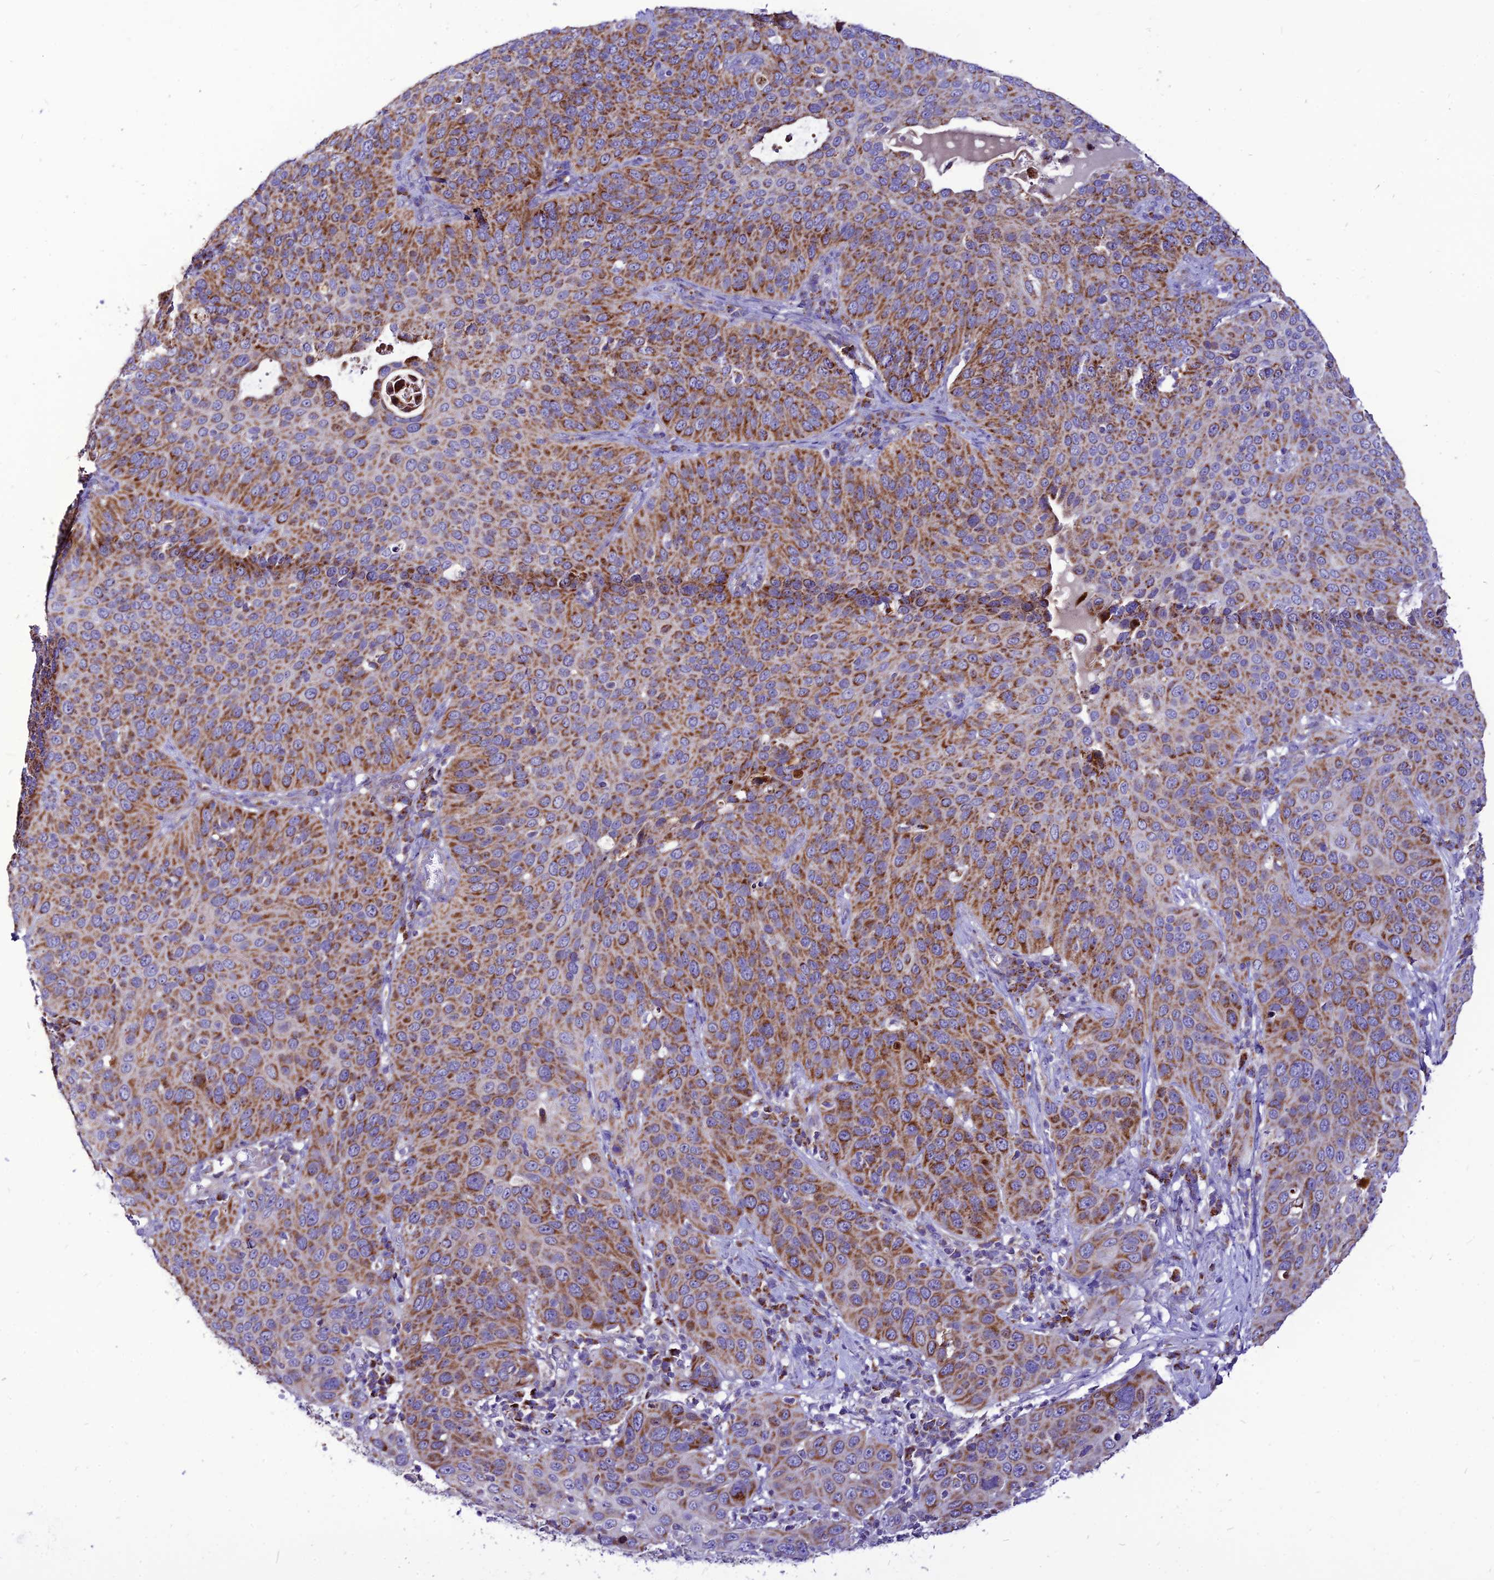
{"staining": {"intensity": "moderate", "quantity": ">75%", "location": "cytoplasmic/membranous"}, "tissue": "cervical cancer", "cell_type": "Tumor cells", "image_type": "cancer", "snomed": [{"axis": "morphology", "description": "Squamous cell carcinoma, NOS"}, {"axis": "topography", "description": "Cervix"}], "caption": "IHC staining of squamous cell carcinoma (cervical), which demonstrates medium levels of moderate cytoplasmic/membranous staining in approximately >75% of tumor cells indicating moderate cytoplasmic/membranous protein staining. The staining was performed using DAB (3,3'-diaminobenzidine) (brown) for protein detection and nuclei were counterstained in hematoxylin (blue).", "gene": "ECI1", "patient": {"sex": "female", "age": 36}}